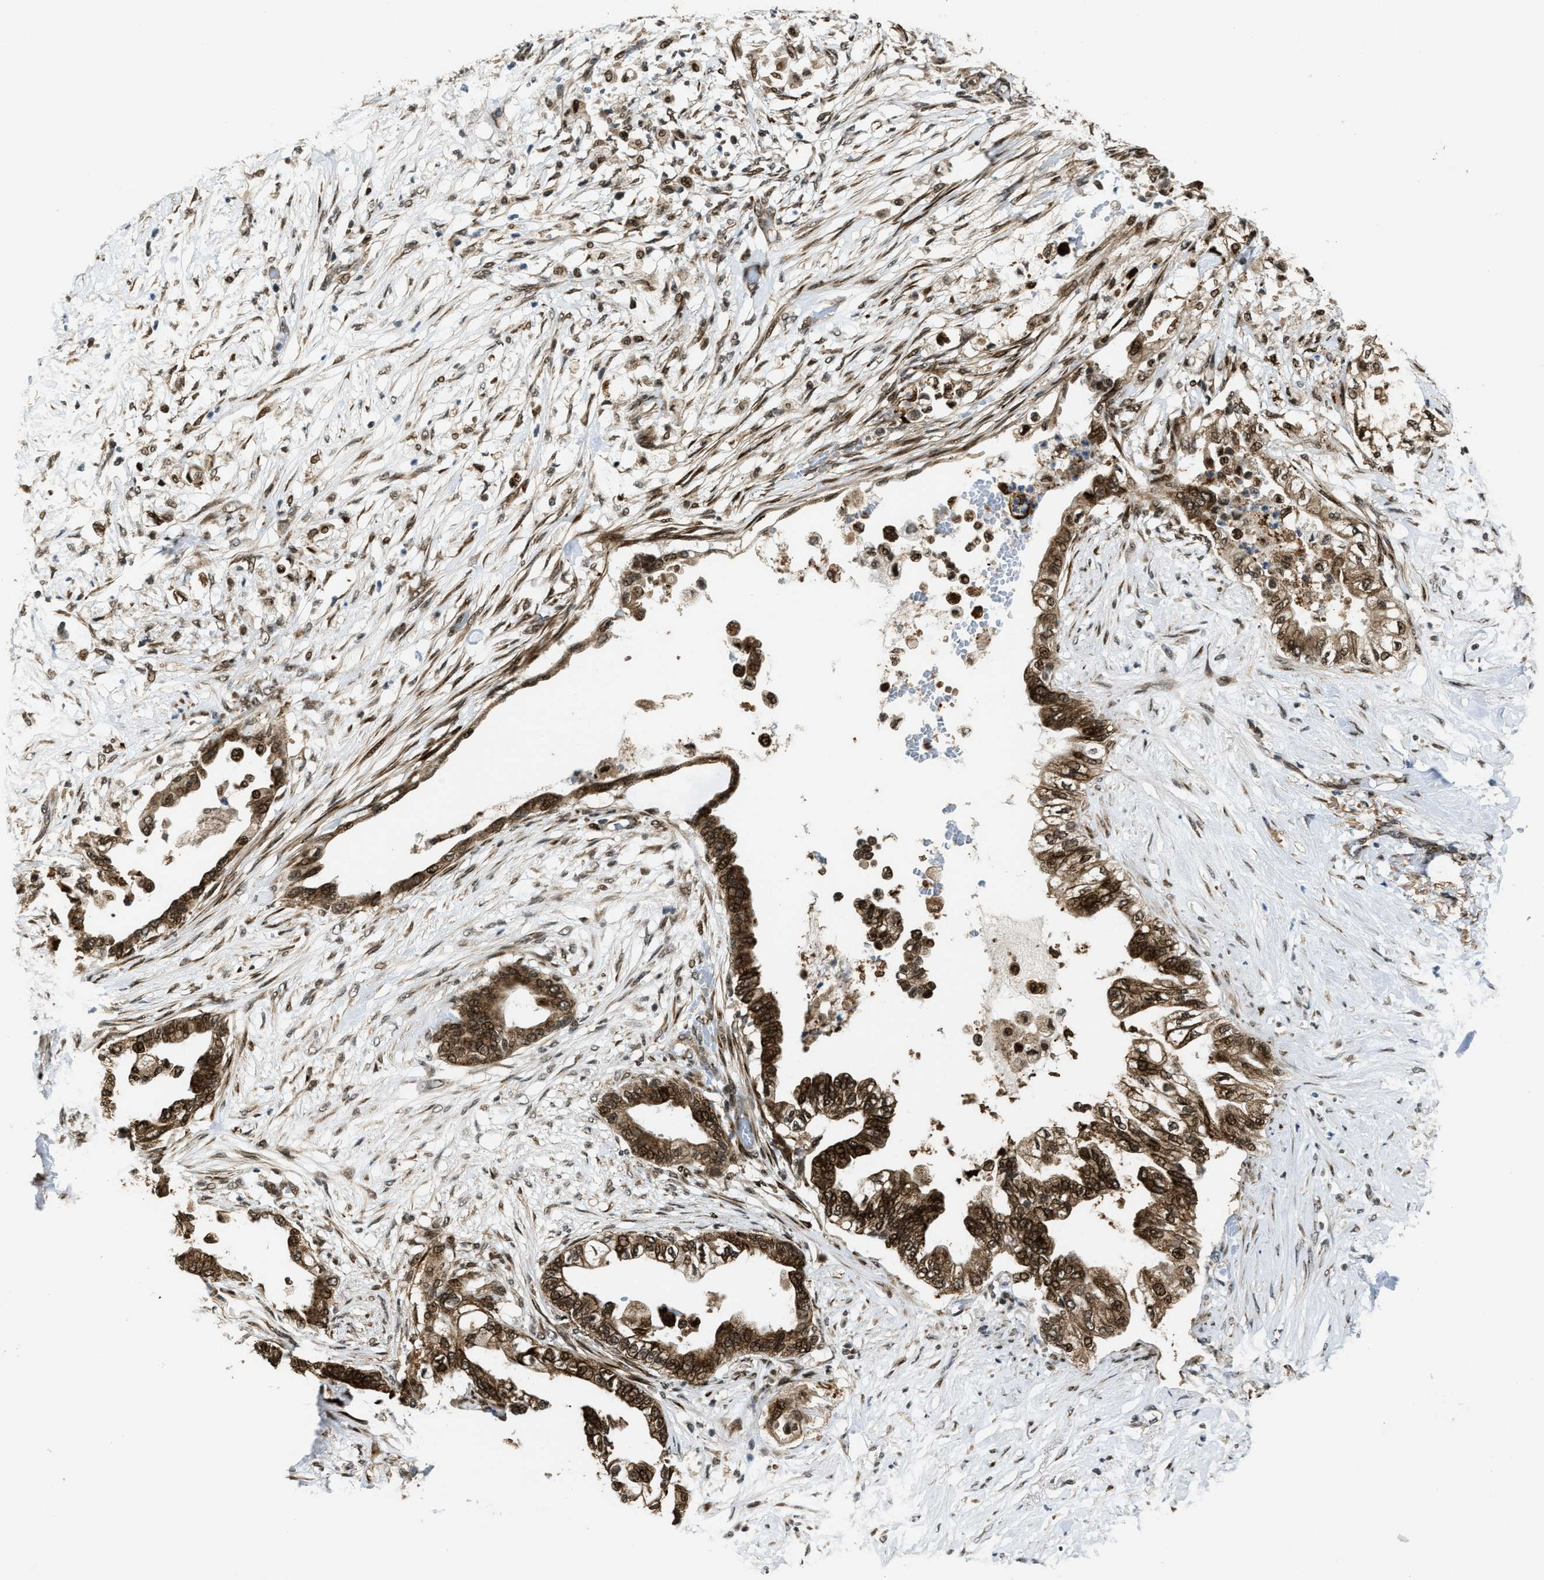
{"staining": {"intensity": "strong", "quantity": ">75%", "location": "cytoplasmic/membranous,nuclear"}, "tissue": "pancreatic cancer", "cell_type": "Tumor cells", "image_type": "cancer", "snomed": [{"axis": "morphology", "description": "Normal tissue, NOS"}, {"axis": "morphology", "description": "Adenocarcinoma, NOS"}, {"axis": "topography", "description": "Pancreas"}, {"axis": "topography", "description": "Duodenum"}], "caption": "An image showing strong cytoplasmic/membranous and nuclear expression in about >75% of tumor cells in pancreatic cancer (adenocarcinoma), as visualized by brown immunohistochemical staining.", "gene": "ZNF250", "patient": {"sex": "female", "age": 60}}